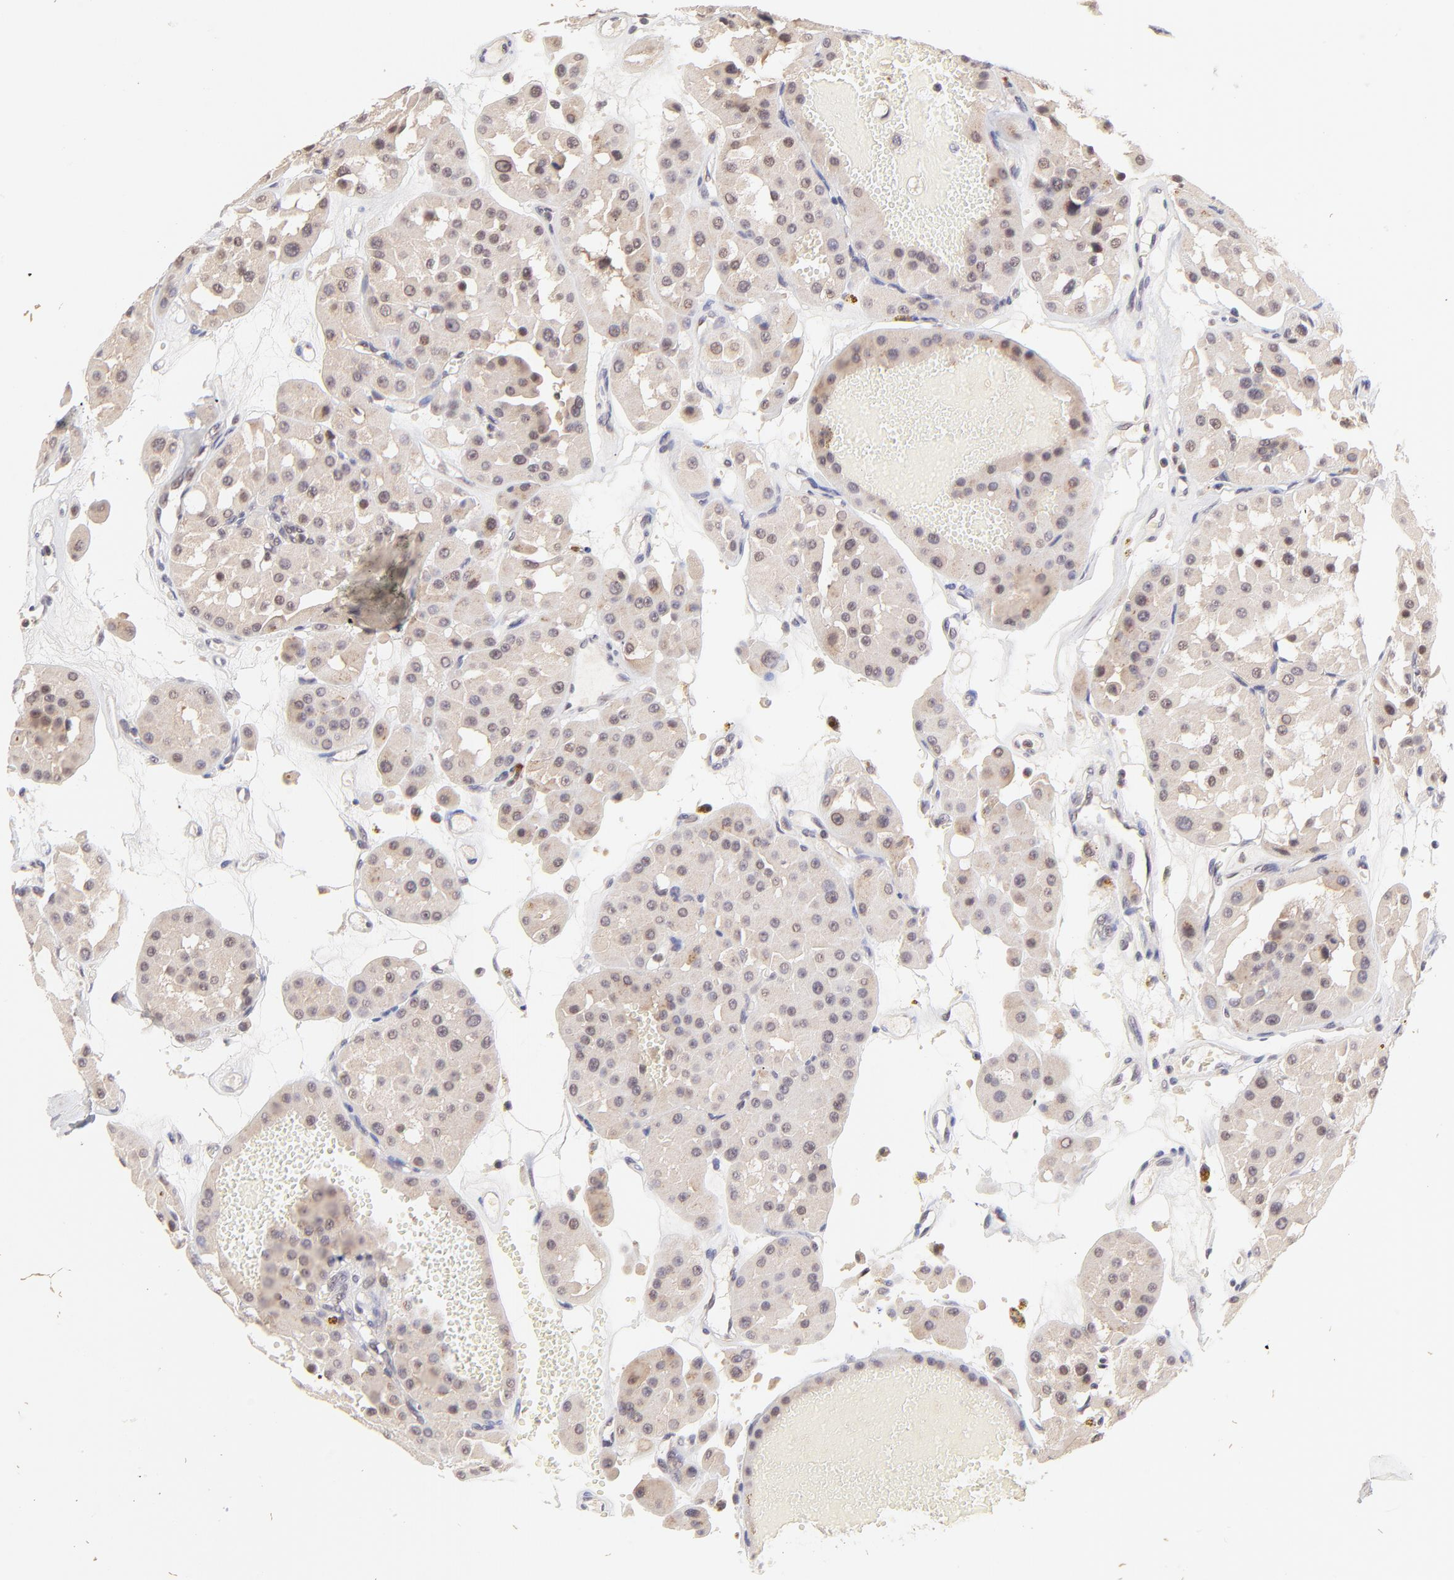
{"staining": {"intensity": "weak", "quantity": "<25%", "location": "nuclear"}, "tissue": "renal cancer", "cell_type": "Tumor cells", "image_type": "cancer", "snomed": [{"axis": "morphology", "description": "Adenocarcinoma, uncertain malignant potential"}, {"axis": "topography", "description": "Kidney"}], "caption": "Immunohistochemical staining of human renal cancer (adenocarcinoma,  uncertain malignant potential) exhibits no significant expression in tumor cells.", "gene": "MED12", "patient": {"sex": "male", "age": 63}}